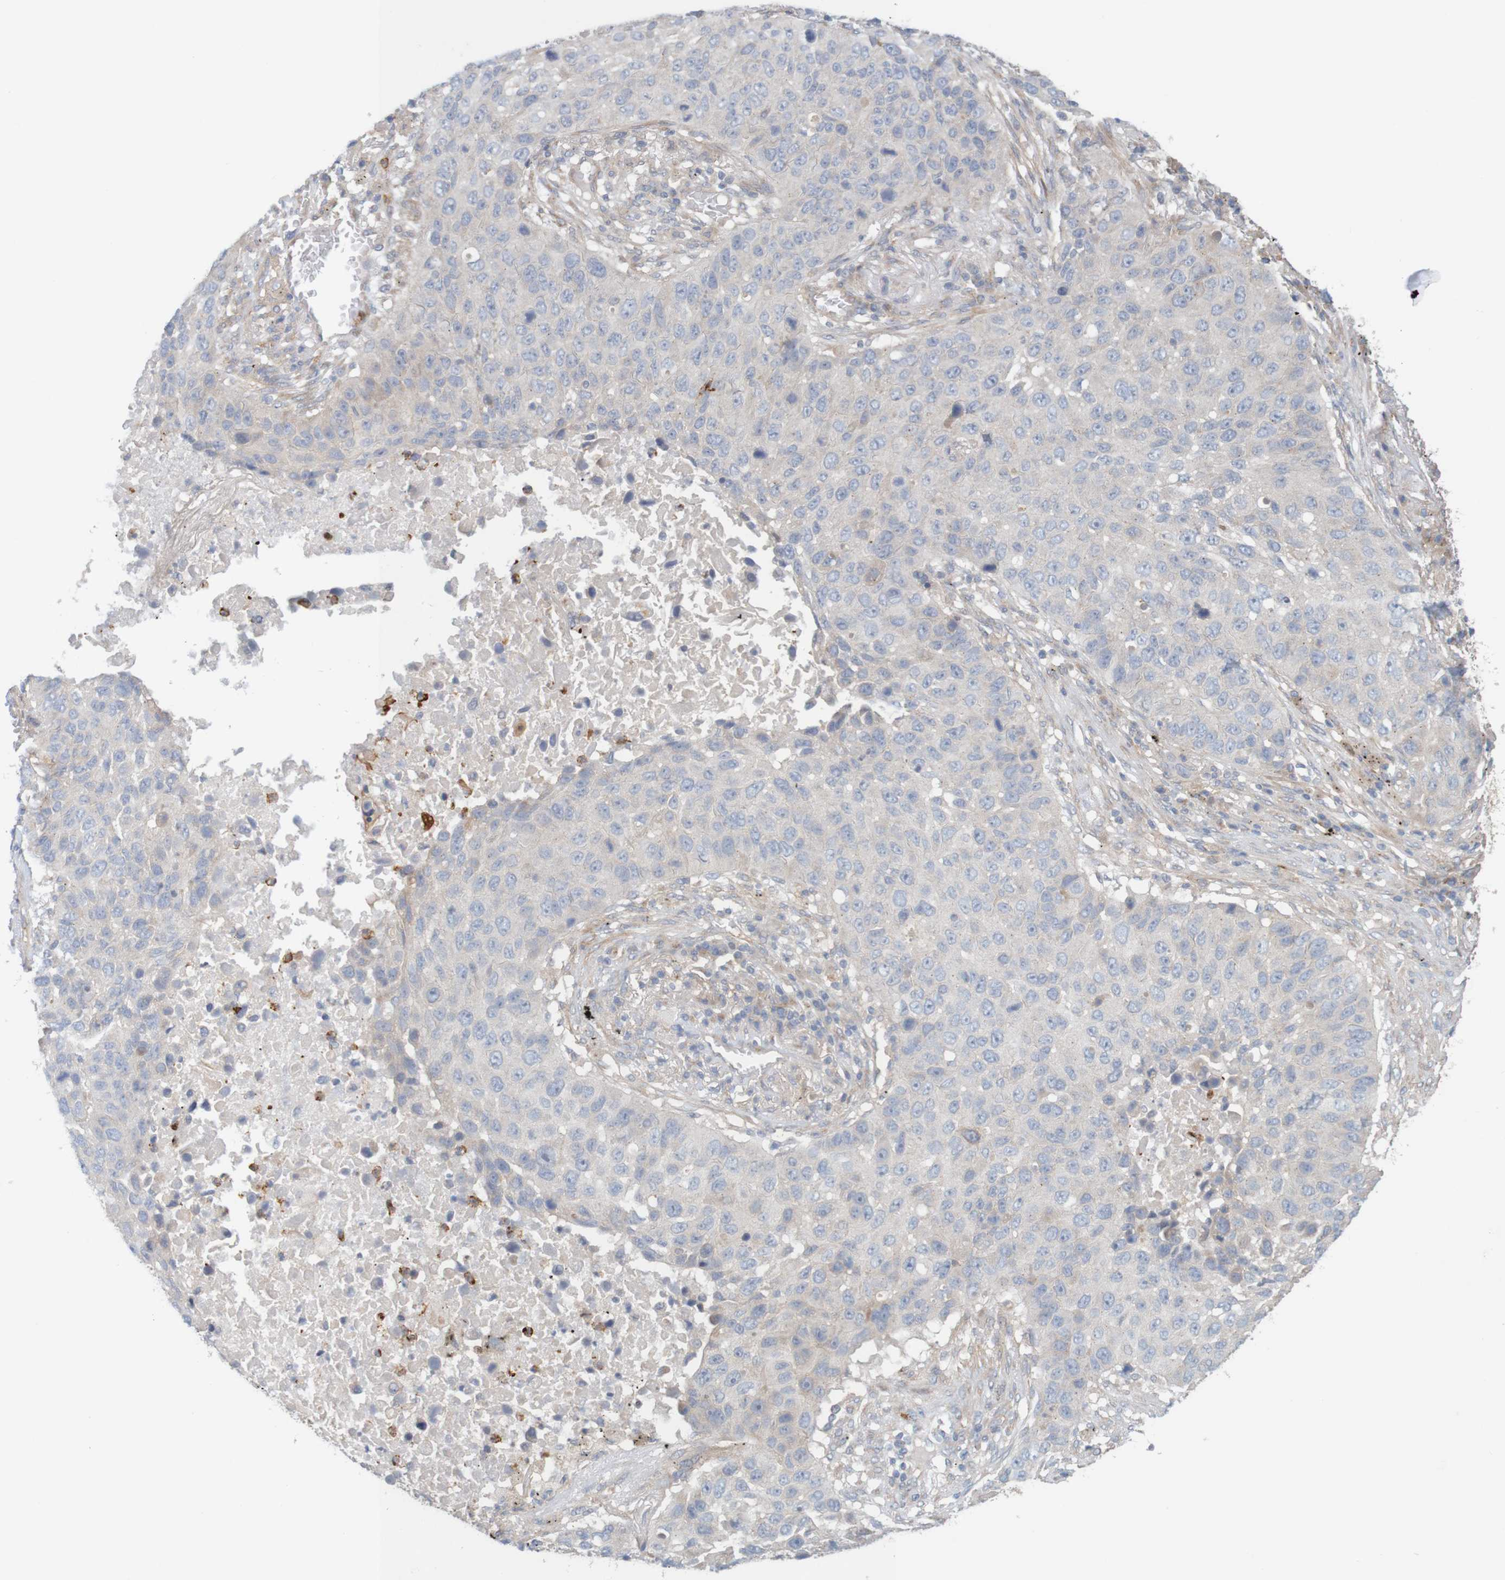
{"staining": {"intensity": "weak", "quantity": "<25%", "location": "cytoplasmic/membranous"}, "tissue": "lung cancer", "cell_type": "Tumor cells", "image_type": "cancer", "snomed": [{"axis": "morphology", "description": "Squamous cell carcinoma, NOS"}, {"axis": "topography", "description": "Lung"}], "caption": "The photomicrograph demonstrates no staining of tumor cells in squamous cell carcinoma (lung). The staining is performed using DAB (3,3'-diaminobenzidine) brown chromogen with nuclei counter-stained in using hematoxylin.", "gene": "KRT23", "patient": {"sex": "male", "age": 57}}